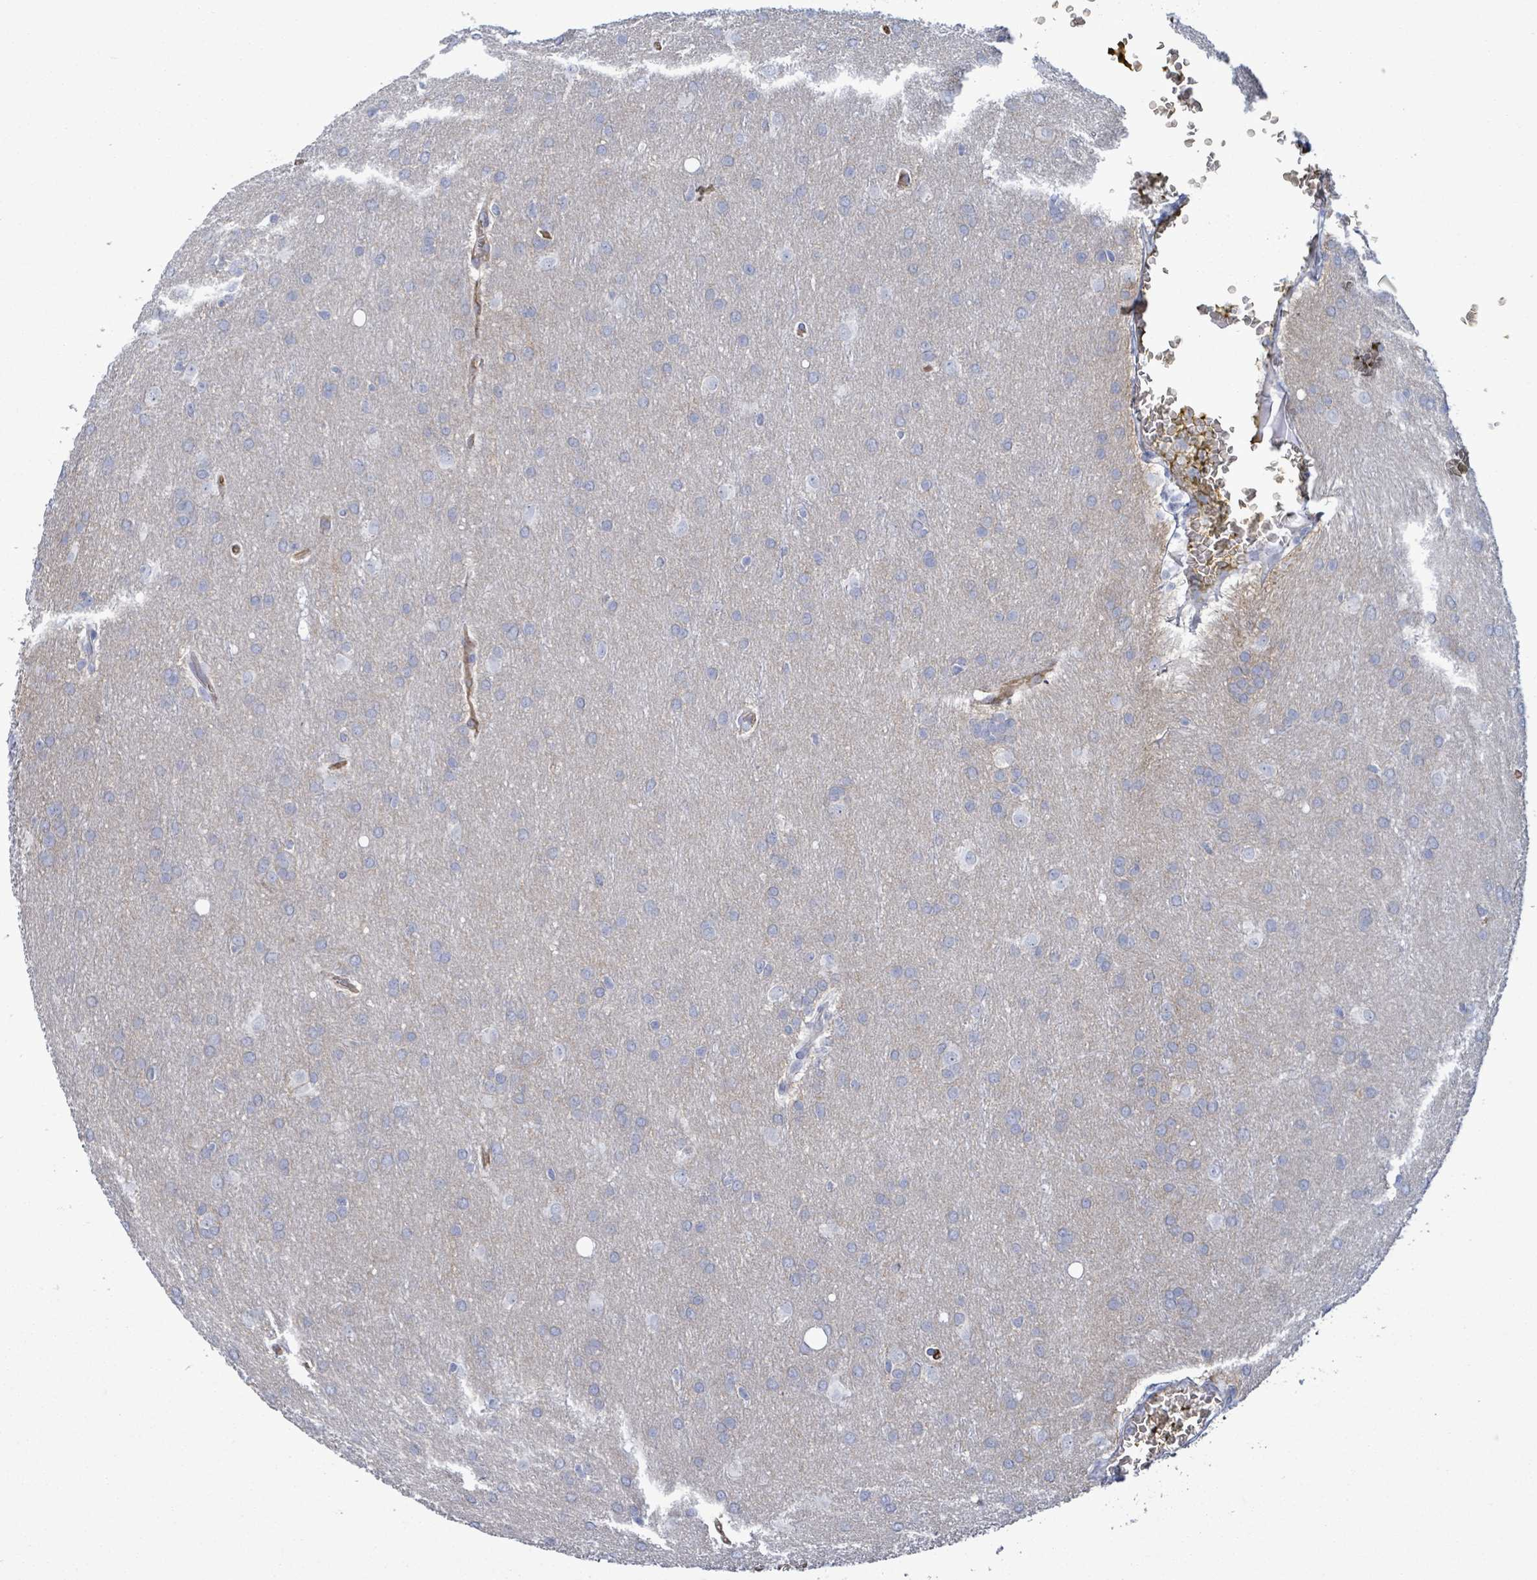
{"staining": {"intensity": "negative", "quantity": "none", "location": "none"}, "tissue": "glioma", "cell_type": "Tumor cells", "image_type": "cancer", "snomed": [{"axis": "morphology", "description": "Glioma, malignant, Low grade"}, {"axis": "topography", "description": "Brain"}], "caption": "There is no significant staining in tumor cells of malignant low-grade glioma.", "gene": "BSG", "patient": {"sex": "female", "age": 32}}